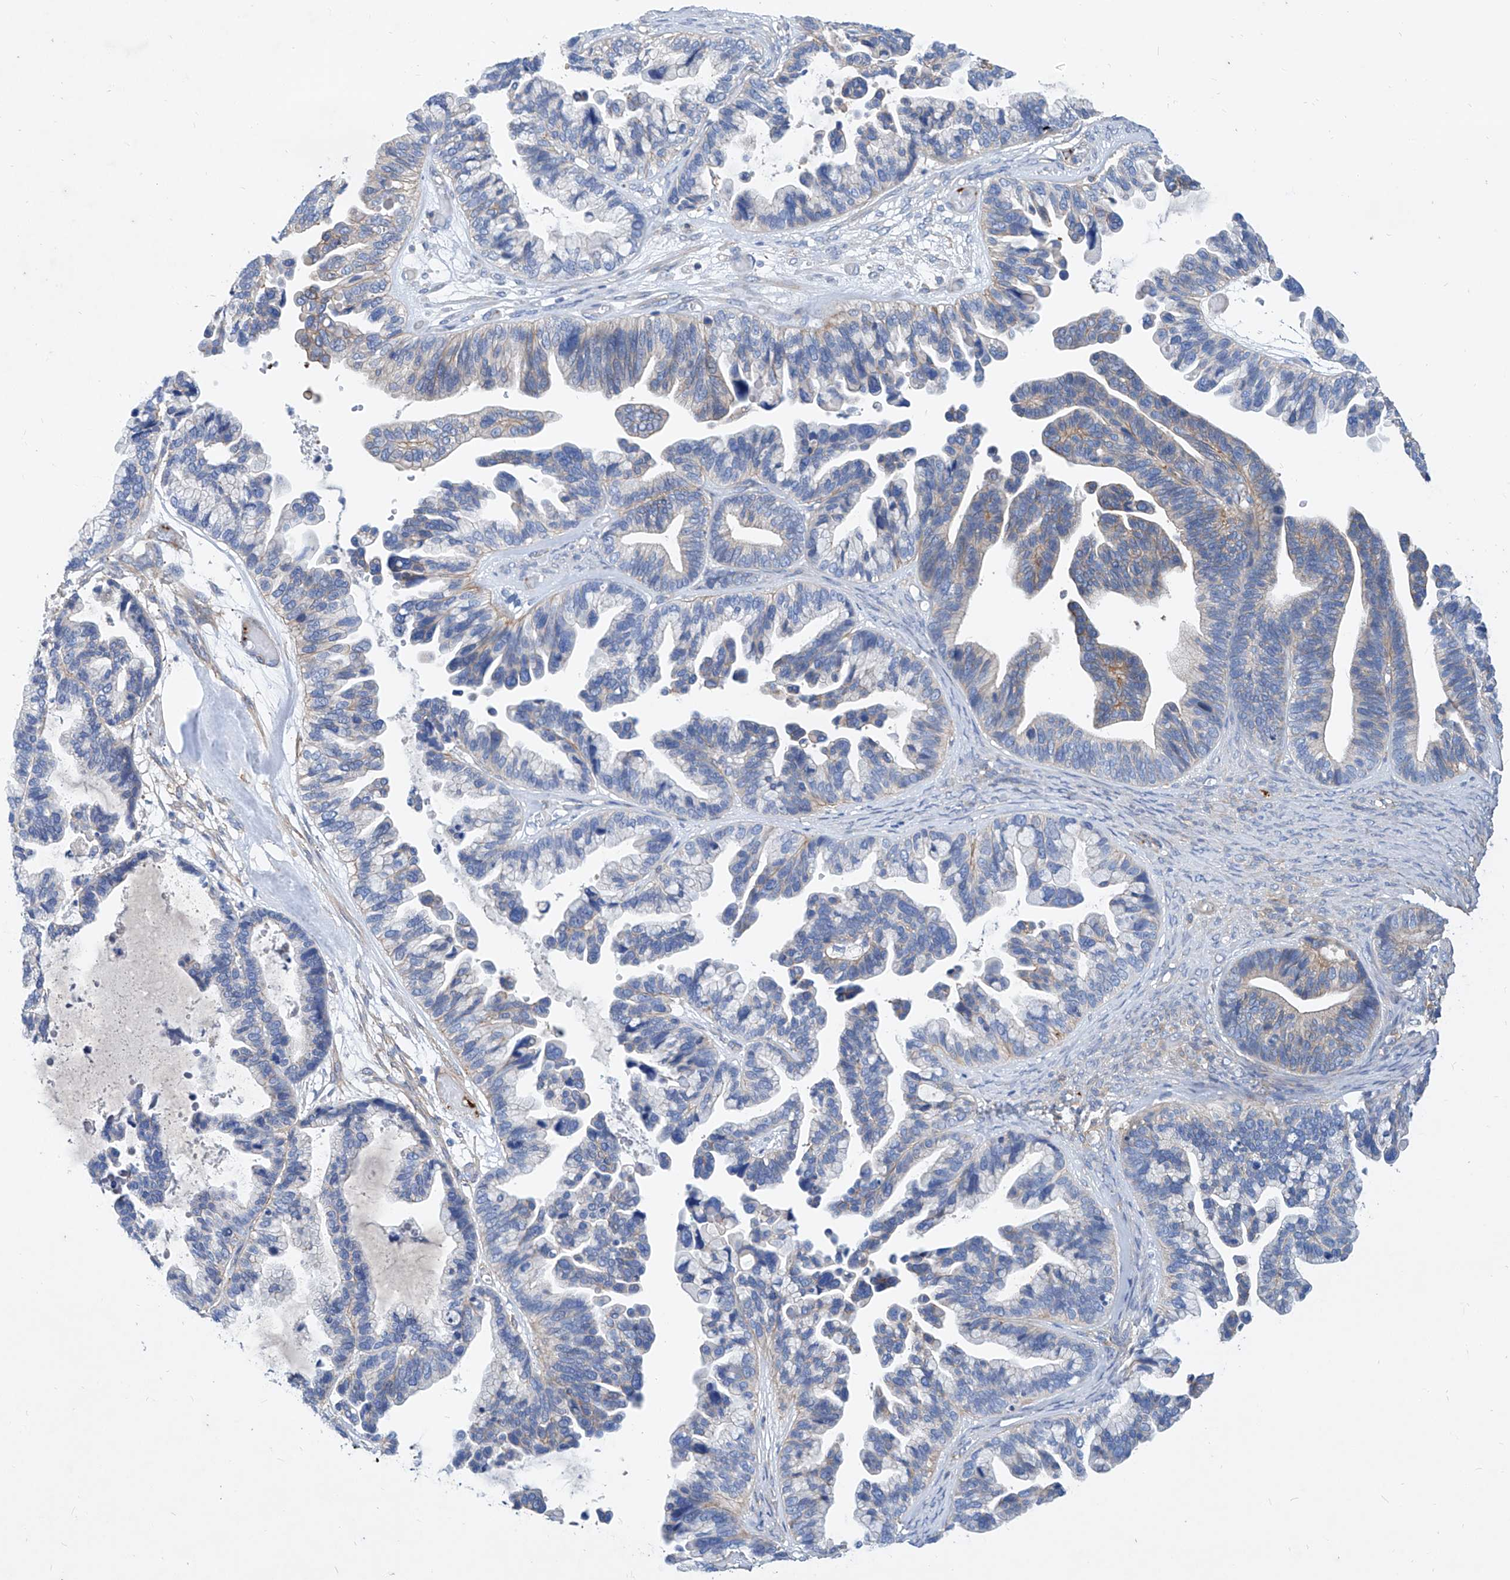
{"staining": {"intensity": "negative", "quantity": "none", "location": "none"}, "tissue": "ovarian cancer", "cell_type": "Tumor cells", "image_type": "cancer", "snomed": [{"axis": "morphology", "description": "Cystadenocarcinoma, serous, NOS"}, {"axis": "topography", "description": "Ovary"}], "caption": "Ovarian cancer (serous cystadenocarcinoma) was stained to show a protein in brown. There is no significant positivity in tumor cells.", "gene": "TAS2R60", "patient": {"sex": "female", "age": 56}}